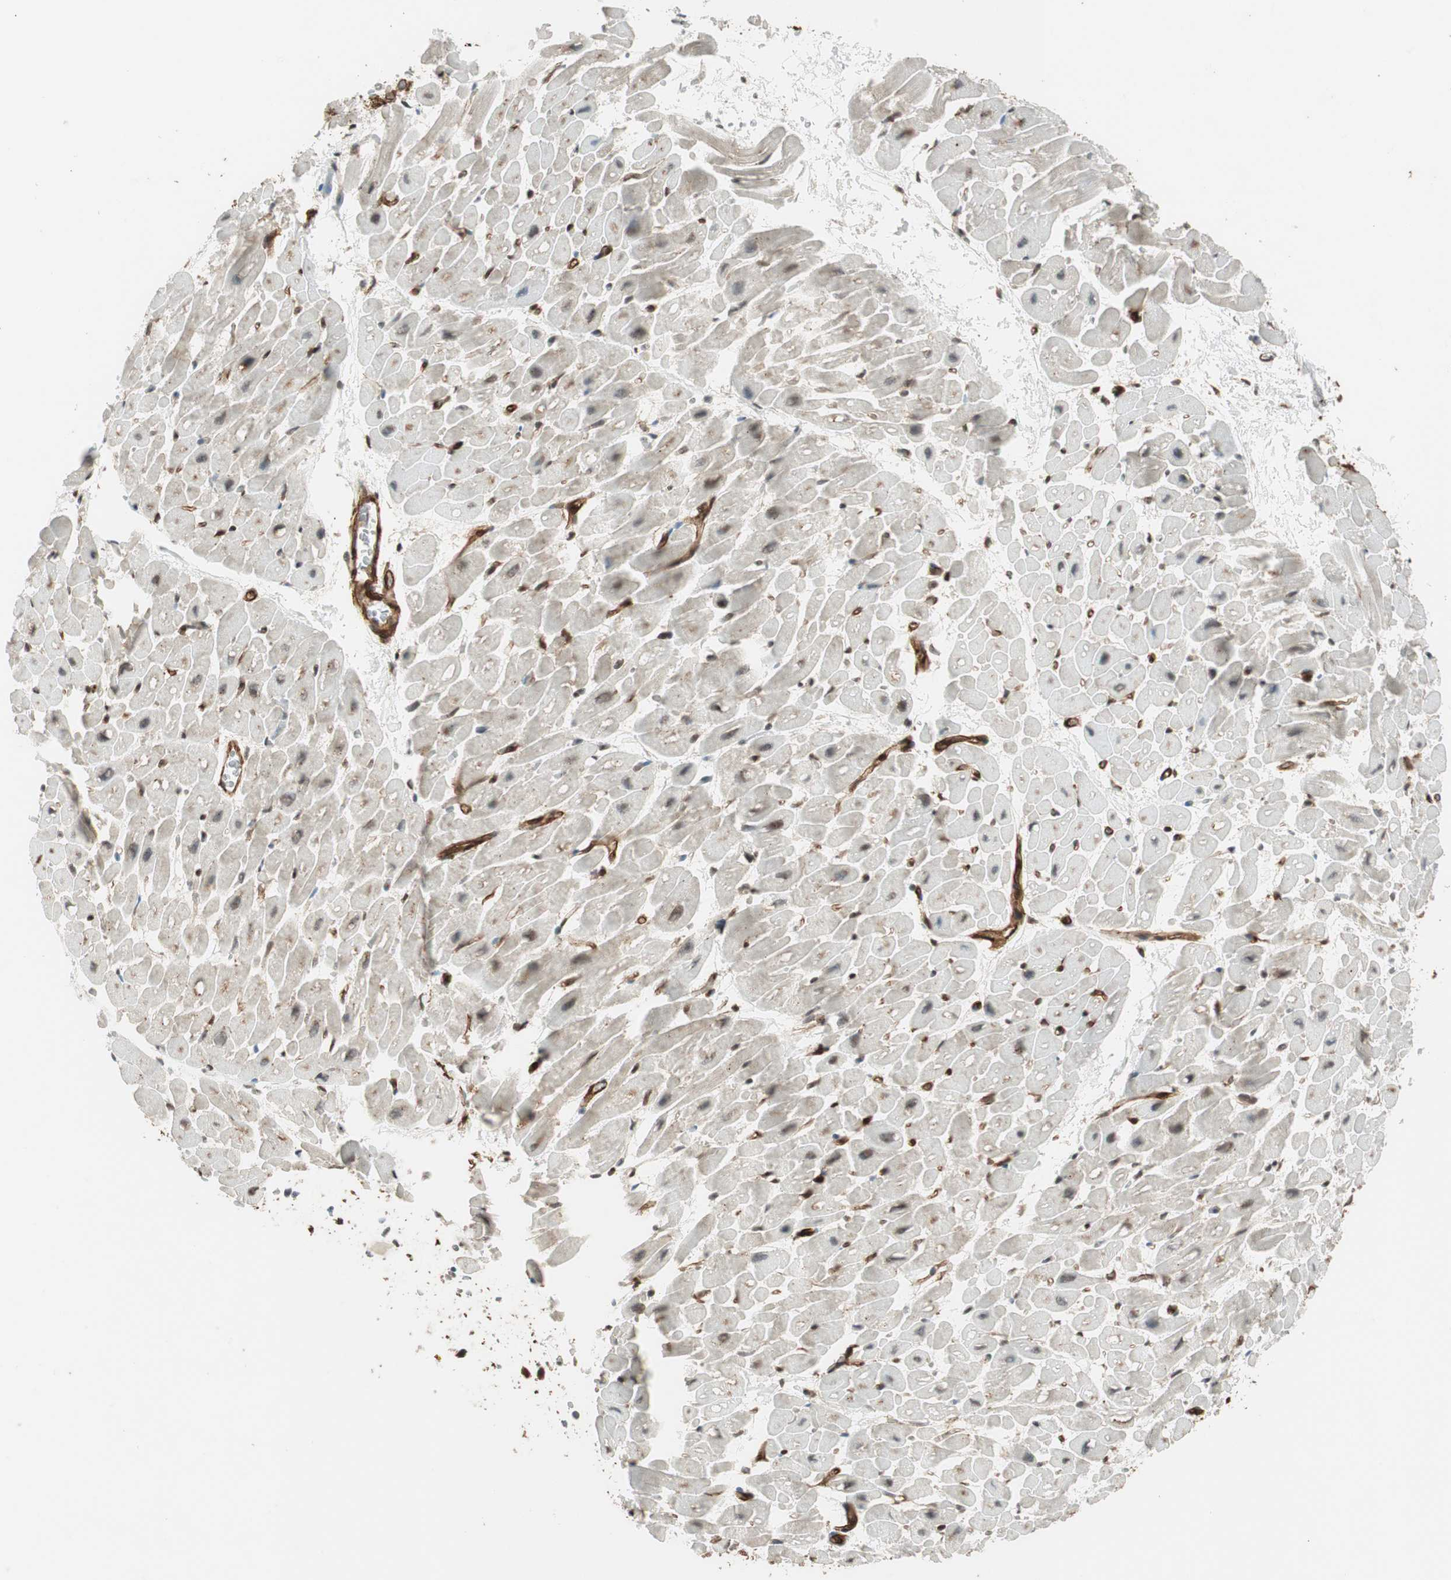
{"staining": {"intensity": "moderate", "quantity": ">75%", "location": "cytoplasmic/membranous,nuclear"}, "tissue": "heart muscle", "cell_type": "Cardiomyocytes", "image_type": "normal", "snomed": [{"axis": "morphology", "description": "Normal tissue, NOS"}, {"axis": "topography", "description": "Heart"}], "caption": "A brown stain highlights moderate cytoplasmic/membranous,nuclear expression of a protein in cardiomyocytes of unremarkable heart muscle. (brown staining indicates protein expression, while blue staining denotes nuclei).", "gene": "CDK19", "patient": {"sex": "male", "age": 45}}